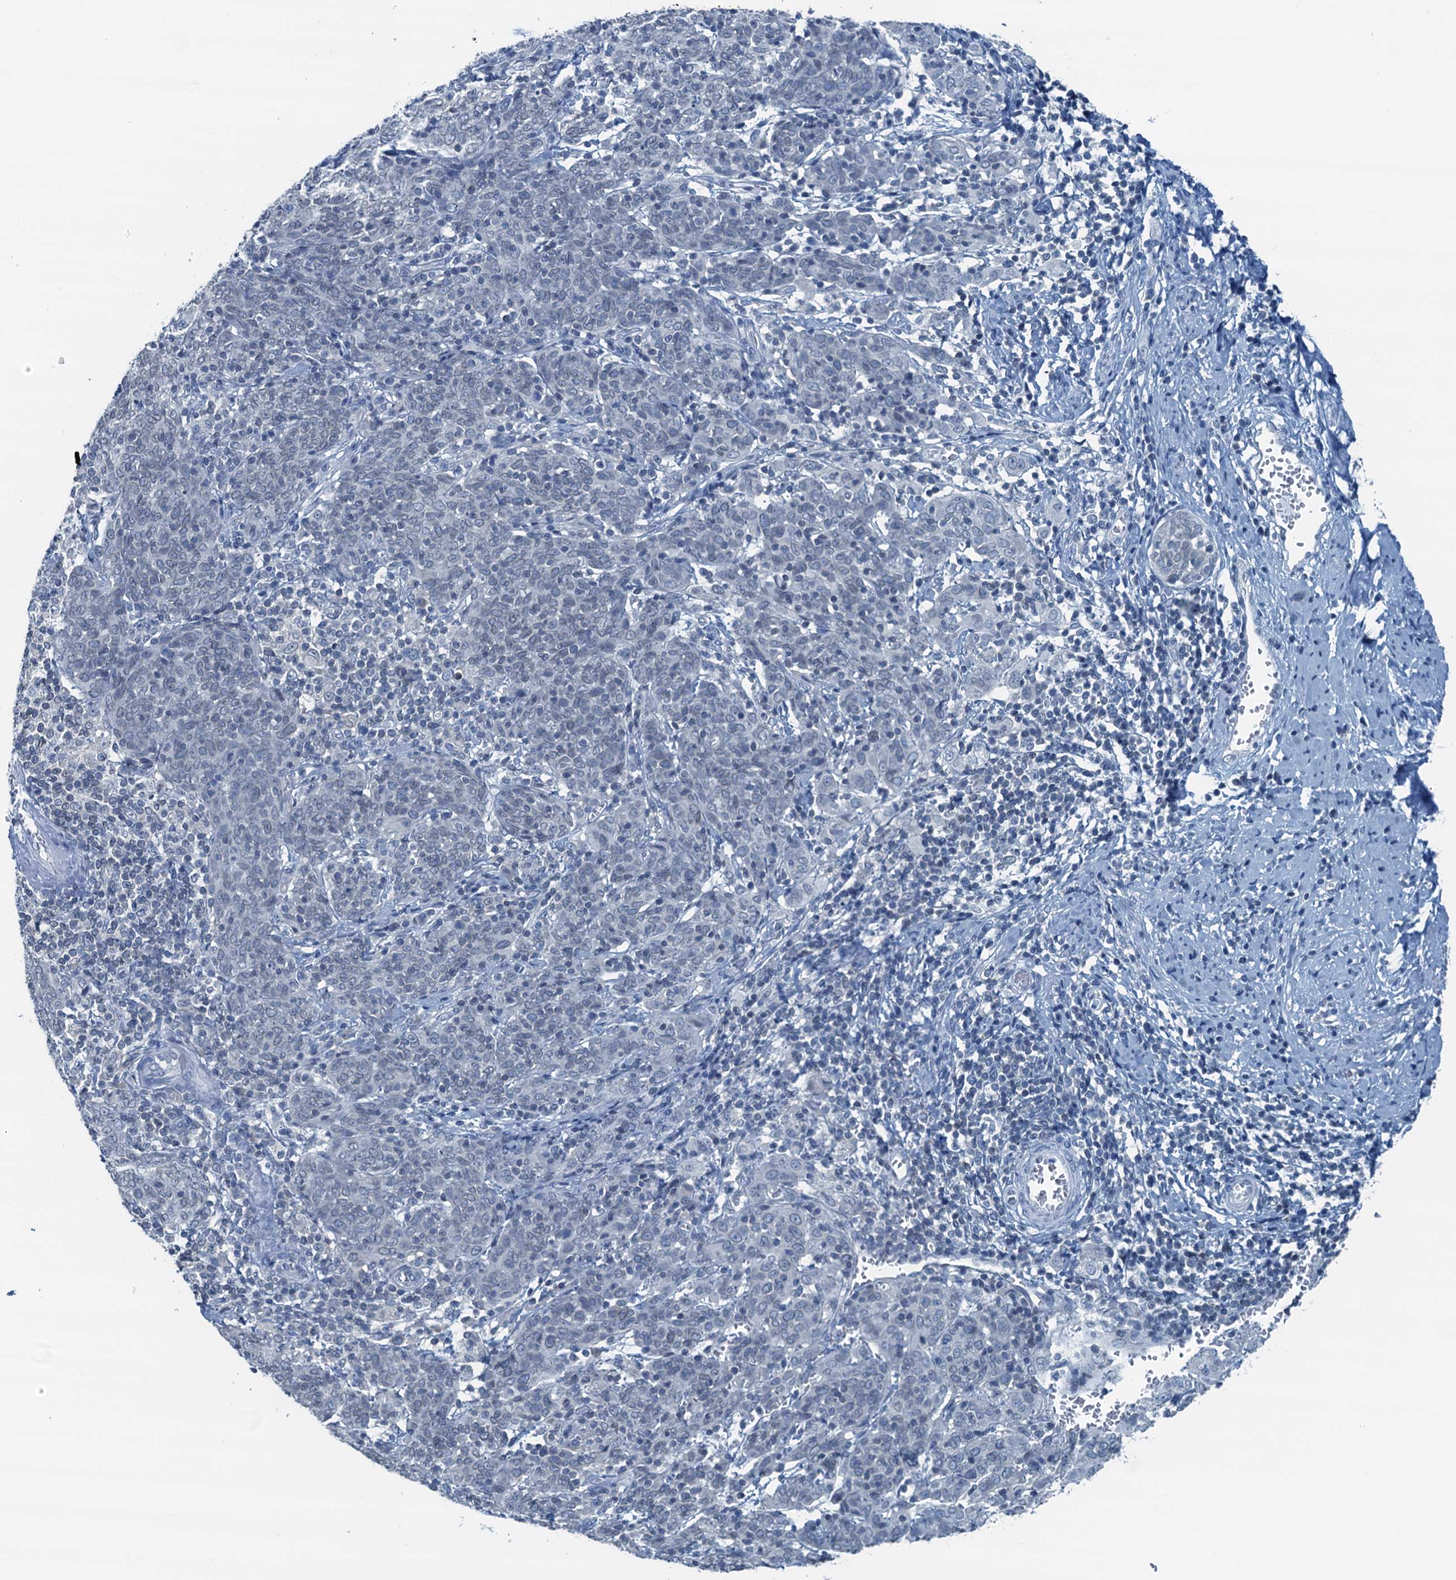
{"staining": {"intensity": "negative", "quantity": "none", "location": "none"}, "tissue": "cervical cancer", "cell_type": "Tumor cells", "image_type": "cancer", "snomed": [{"axis": "morphology", "description": "Squamous cell carcinoma, NOS"}, {"axis": "topography", "description": "Cervix"}], "caption": "DAB immunohistochemical staining of squamous cell carcinoma (cervical) exhibits no significant expression in tumor cells. The staining is performed using DAB brown chromogen with nuclei counter-stained in using hematoxylin.", "gene": "C11orf54", "patient": {"sex": "female", "age": 67}}